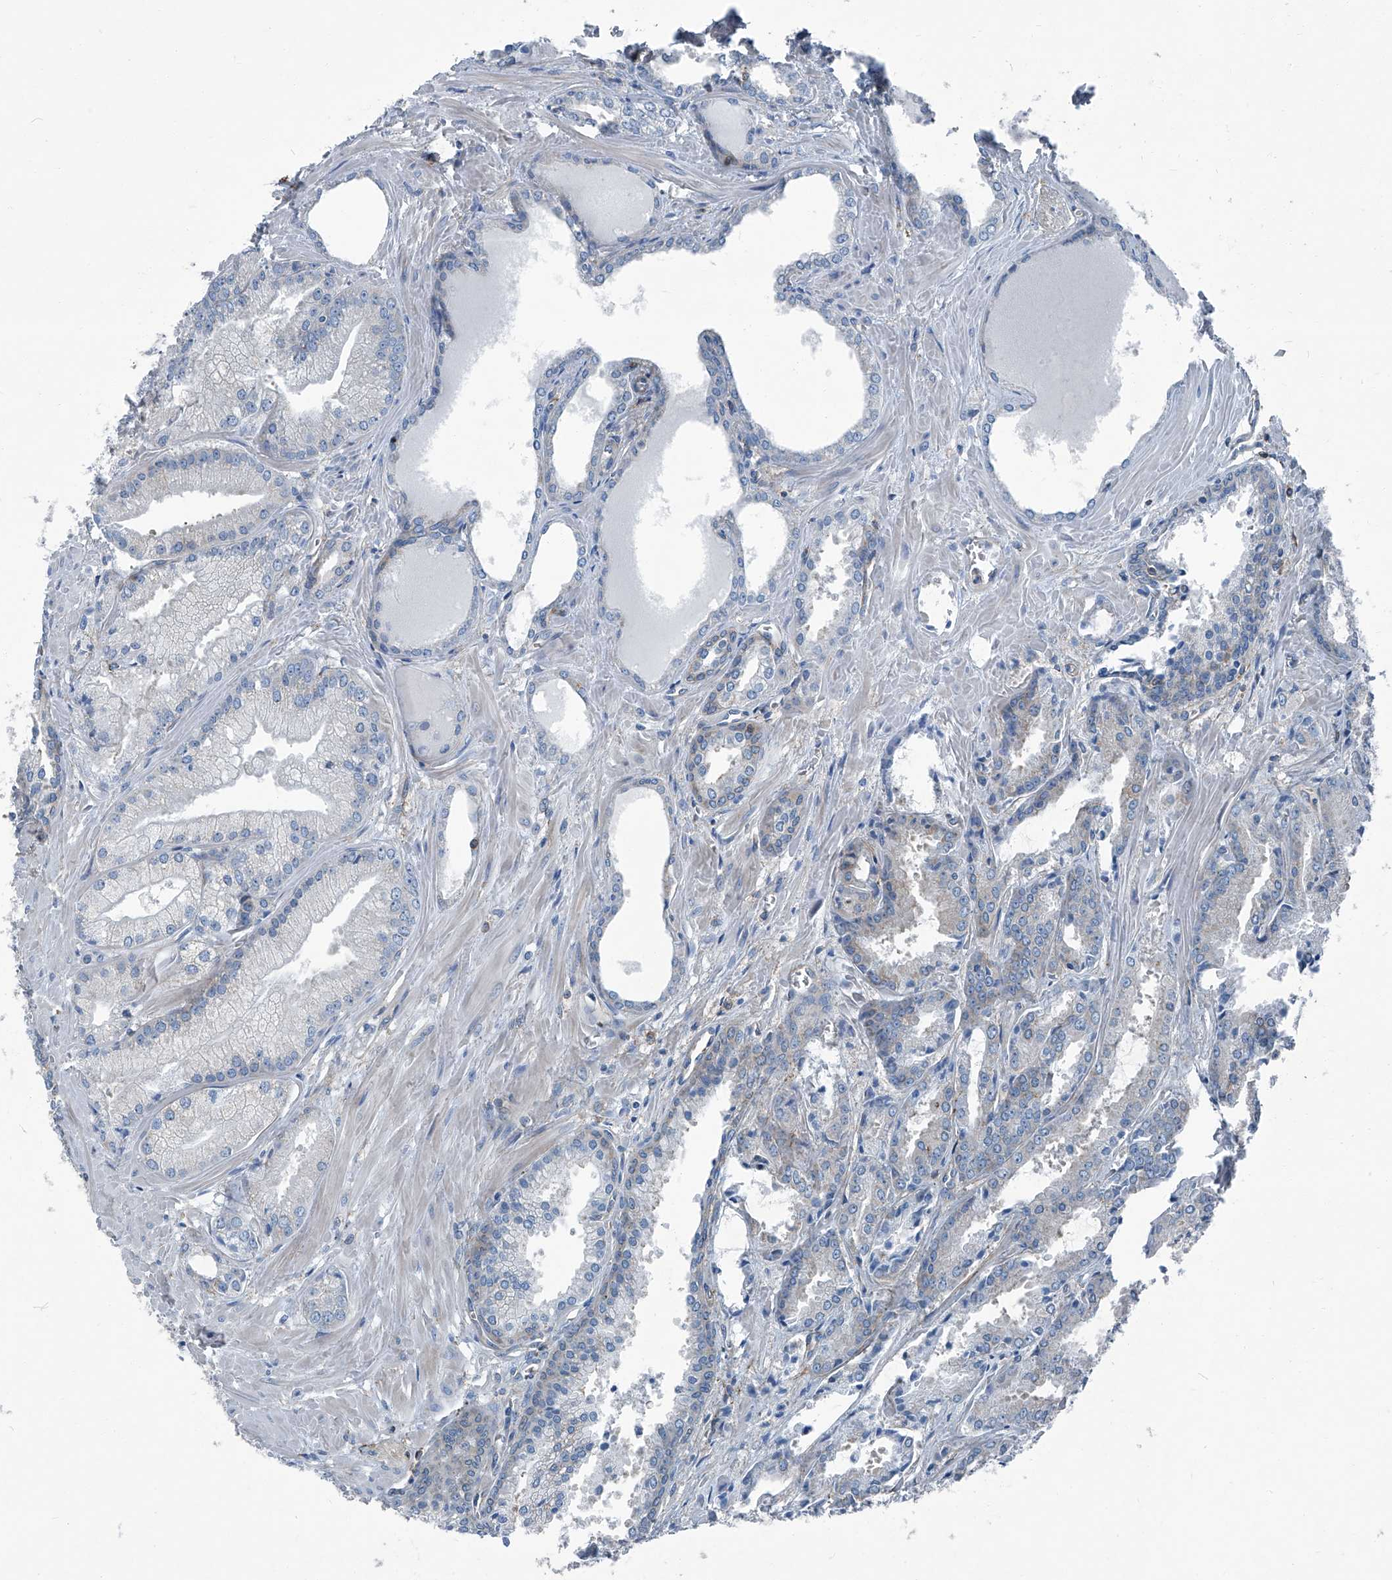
{"staining": {"intensity": "negative", "quantity": "none", "location": "none"}, "tissue": "prostate cancer", "cell_type": "Tumor cells", "image_type": "cancer", "snomed": [{"axis": "morphology", "description": "Adenocarcinoma, Low grade"}, {"axis": "topography", "description": "Prostate"}], "caption": "High magnification brightfield microscopy of prostate cancer stained with DAB (3,3'-diaminobenzidine) (brown) and counterstained with hematoxylin (blue): tumor cells show no significant positivity. (Stains: DAB IHC with hematoxylin counter stain, Microscopy: brightfield microscopy at high magnification).", "gene": "SEPTIN7", "patient": {"sex": "male", "age": 67}}